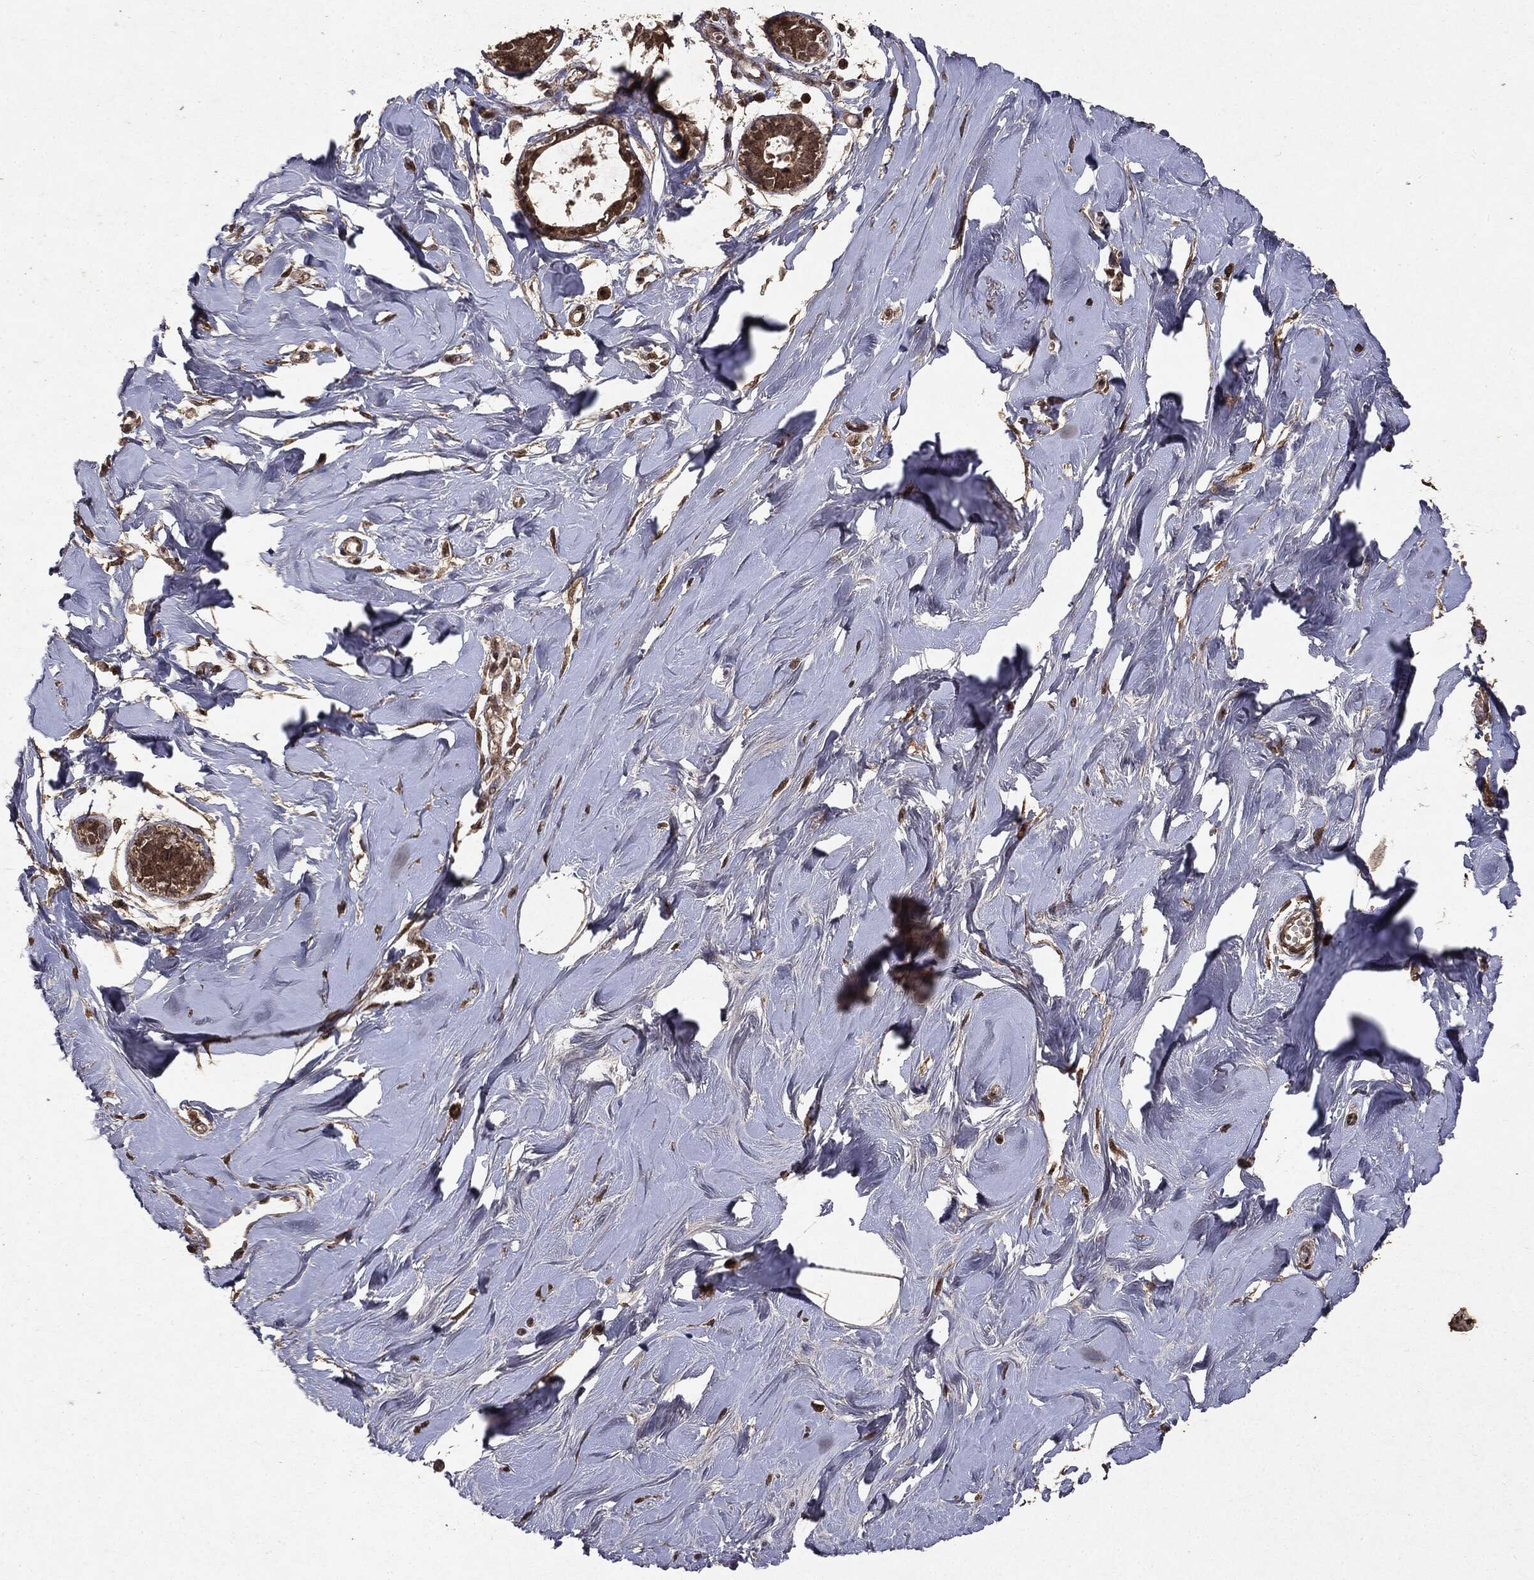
{"staining": {"intensity": "moderate", "quantity": "25%-75%", "location": "nuclear"}, "tissue": "soft tissue", "cell_type": "Fibroblasts", "image_type": "normal", "snomed": [{"axis": "morphology", "description": "Normal tissue, NOS"}, {"axis": "topography", "description": "Breast"}], "caption": "Human soft tissue stained with a brown dye displays moderate nuclear positive positivity in about 25%-75% of fibroblasts.", "gene": "PEBP1", "patient": {"sex": "female", "age": 49}}